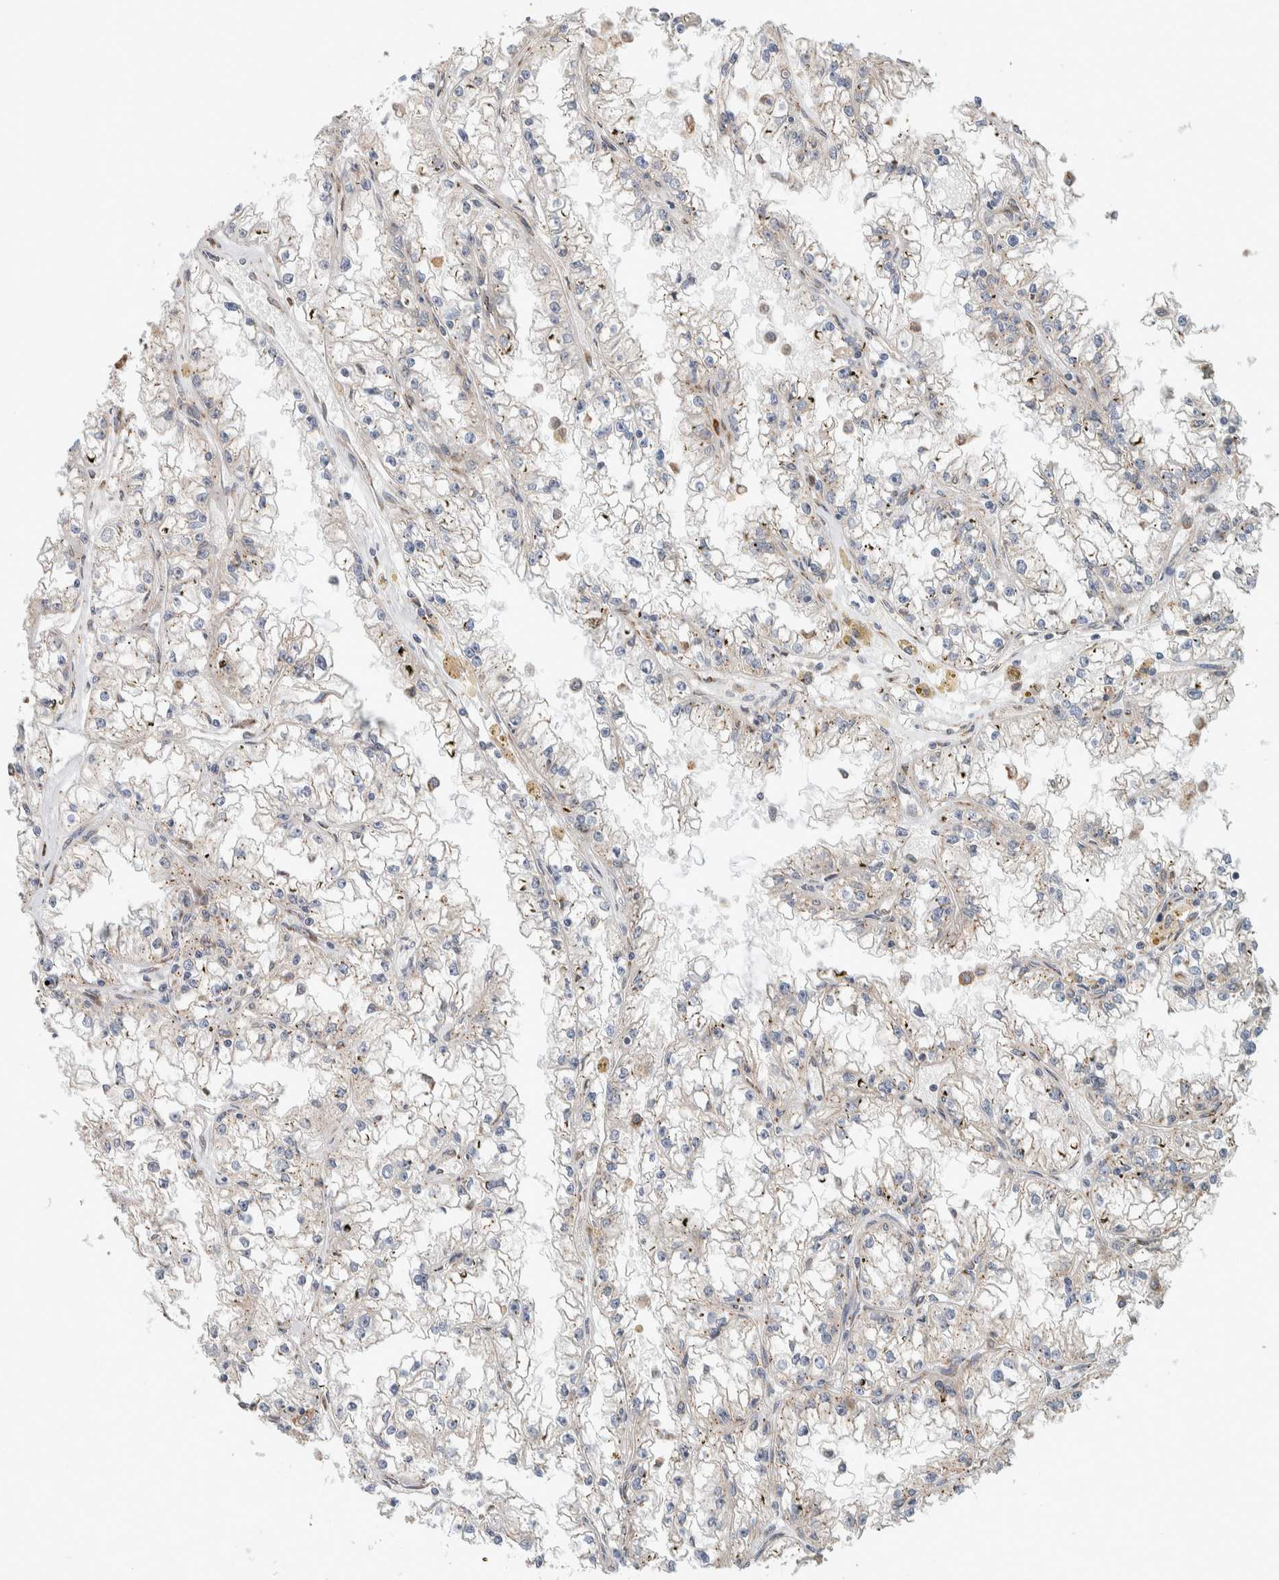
{"staining": {"intensity": "negative", "quantity": "none", "location": "none"}, "tissue": "renal cancer", "cell_type": "Tumor cells", "image_type": "cancer", "snomed": [{"axis": "morphology", "description": "Adenocarcinoma, NOS"}, {"axis": "topography", "description": "Kidney"}], "caption": "This micrograph is of adenocarcinoma (renal) stained with immunohistochemistry to label a protein in brown with the nuclei are counter-stained blue. There is no positivity in tumor cells.", "gene": "ADCY8", "patient": {"sex": "male", "age": 56}}